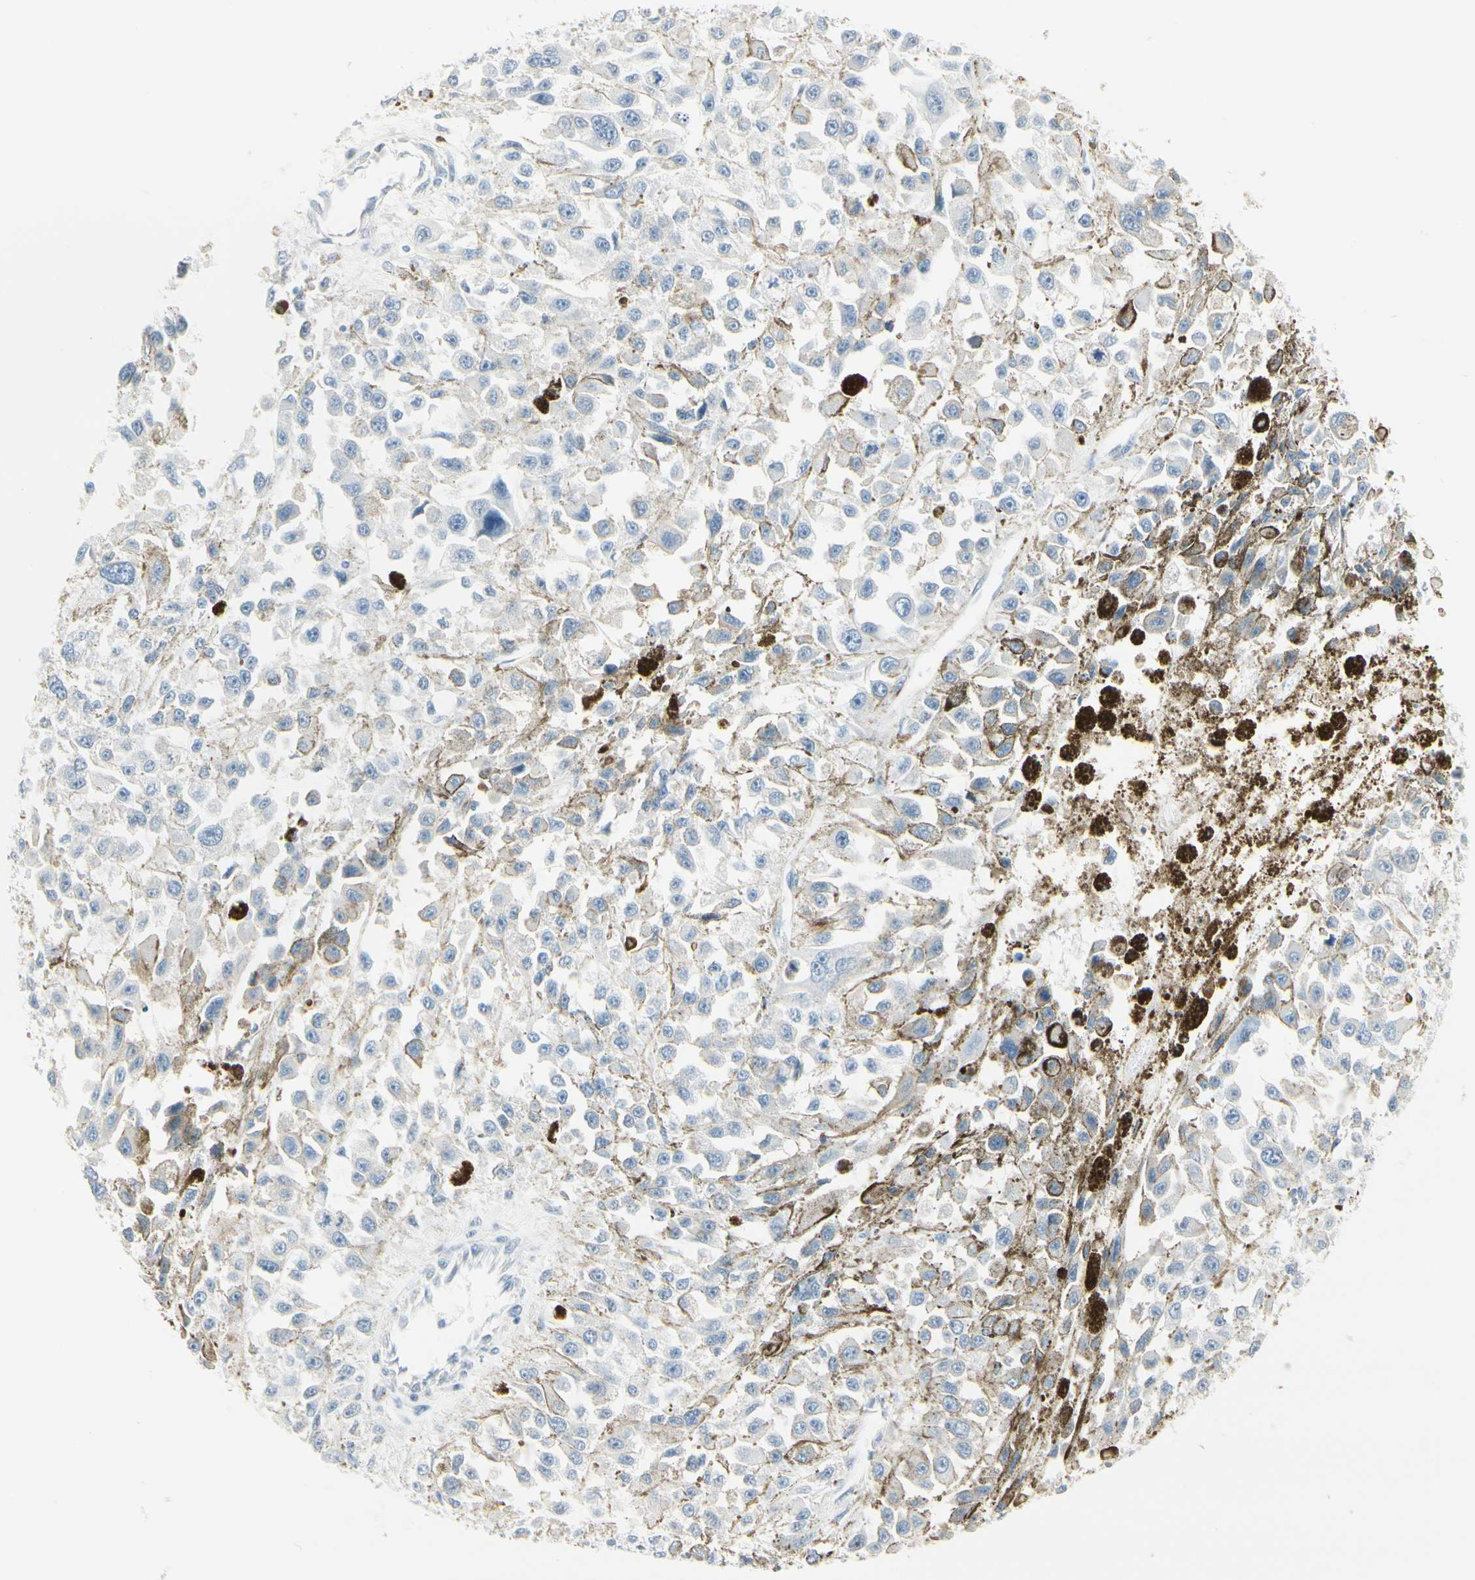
{"staining": {"intensity": "negative", "quantity": "none", "location": "none"}, "tissue": "melanoma", "cell_type": "Tumor cells", "image_type": "cancer", "snomed": [{"axis": "morphology", "description": "Malignant melanoma, Metastatic site"}, {"axis": "topography", "description": "Lymph node"}], "caption": "Melanoma stained for a protein using immunohistochemistry (IHC) reveals no staining tumor cells.", "gene": "CDHR5", "patient": {"sex": "male", "age": 59}}